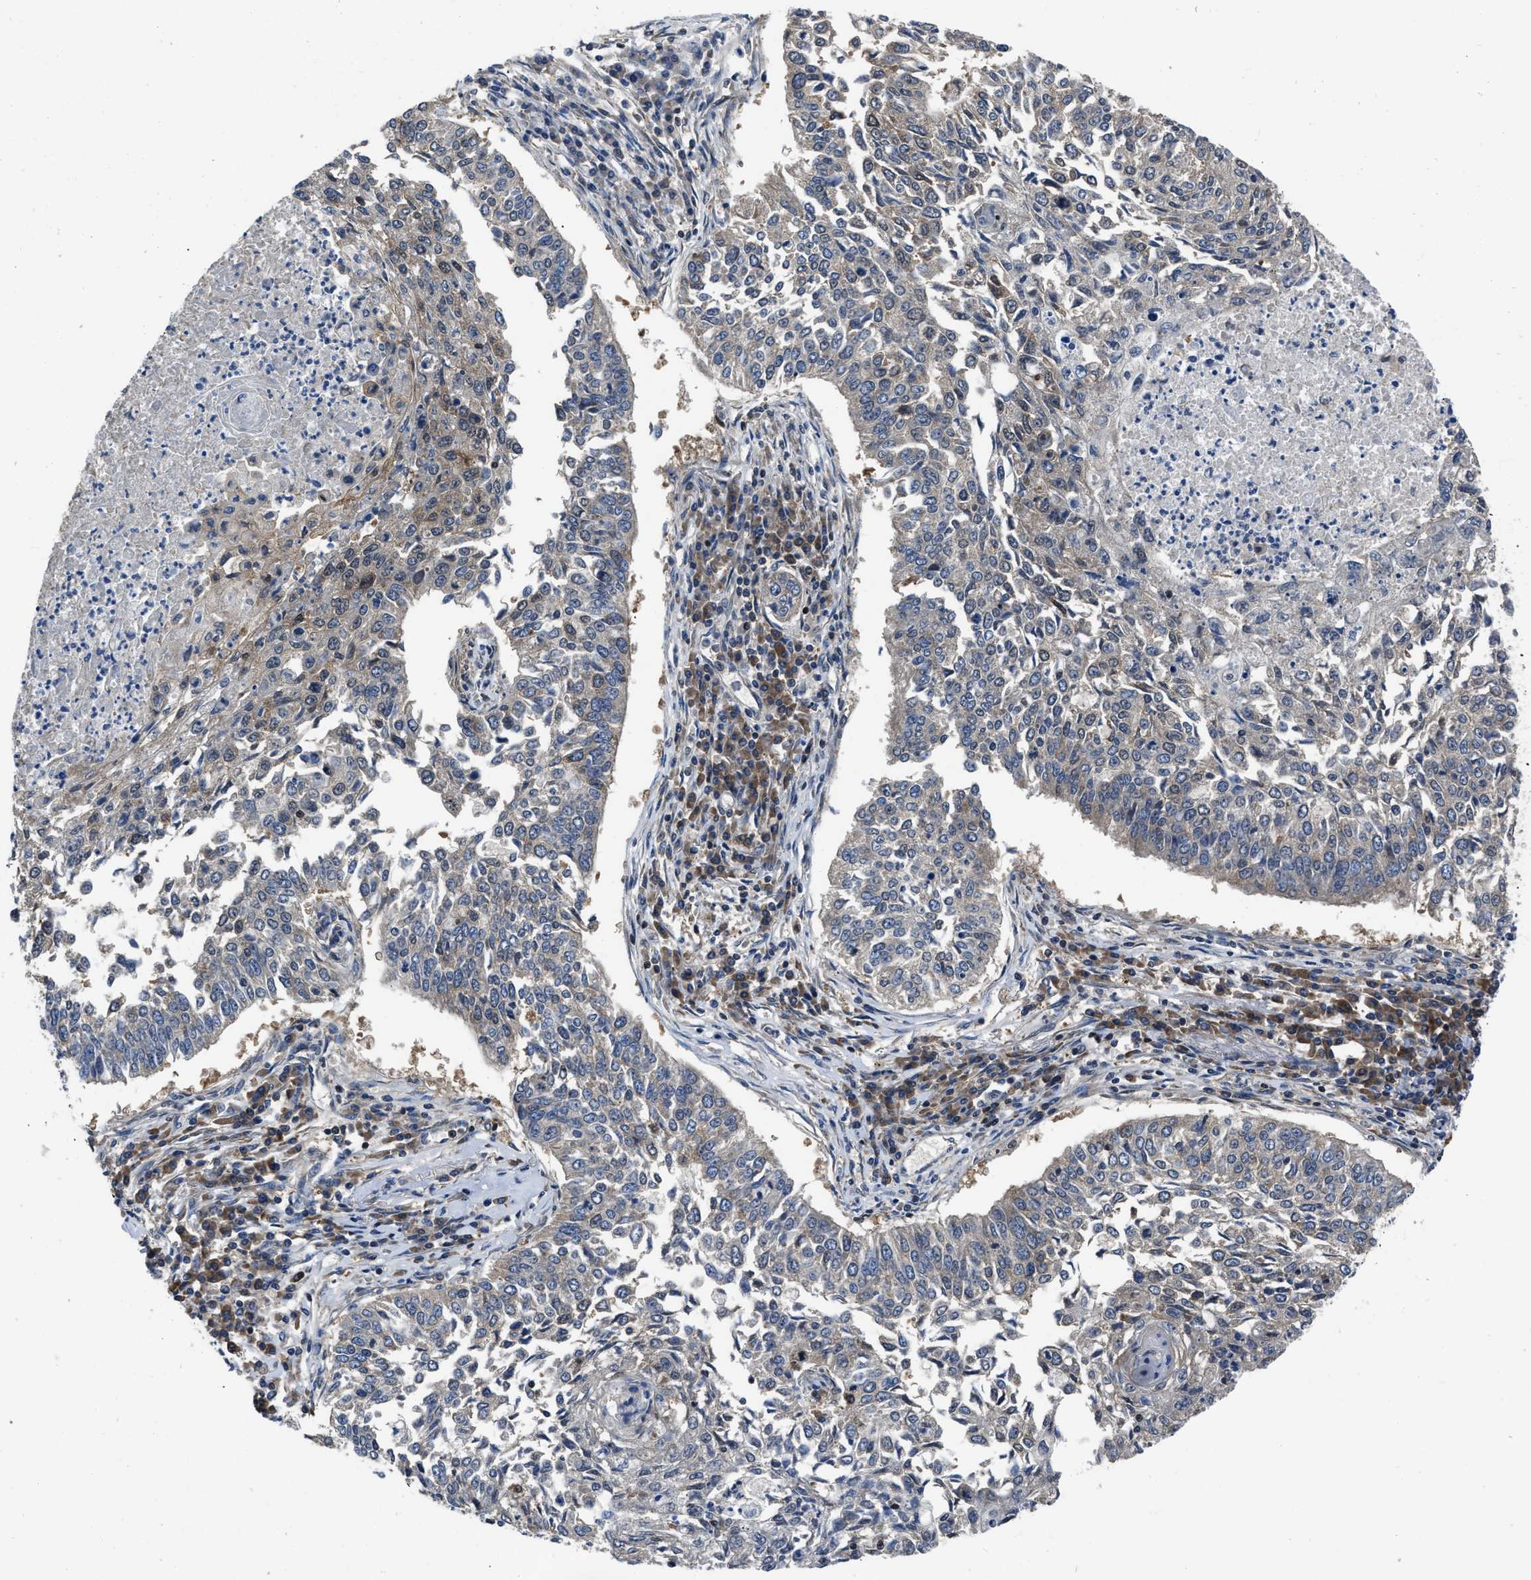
{"staining": {"intensity": "negative", "quantity": "none", "location": "none"}, "tissue": "lung cancer", "cell_type": "Tumor cells", "image_type": "cancer", "snomed": [{"axis": "morphology", "description": "Normal tissue, NOS"}, {"axis": "morphology", "description": "Squamous cell carcinoma, NOS"}, {"axis": "topography", "description": "Cartilage tissue"}, {"axis": "topography", "description": "Bronchus"}, {"axis": "topography", "description": "Lung"}], "caption": "IHC of lung cancer reveals no positivity in tumor cells.", "gene": "YARS1", "patient": {"sex": "female", "age": 49}}